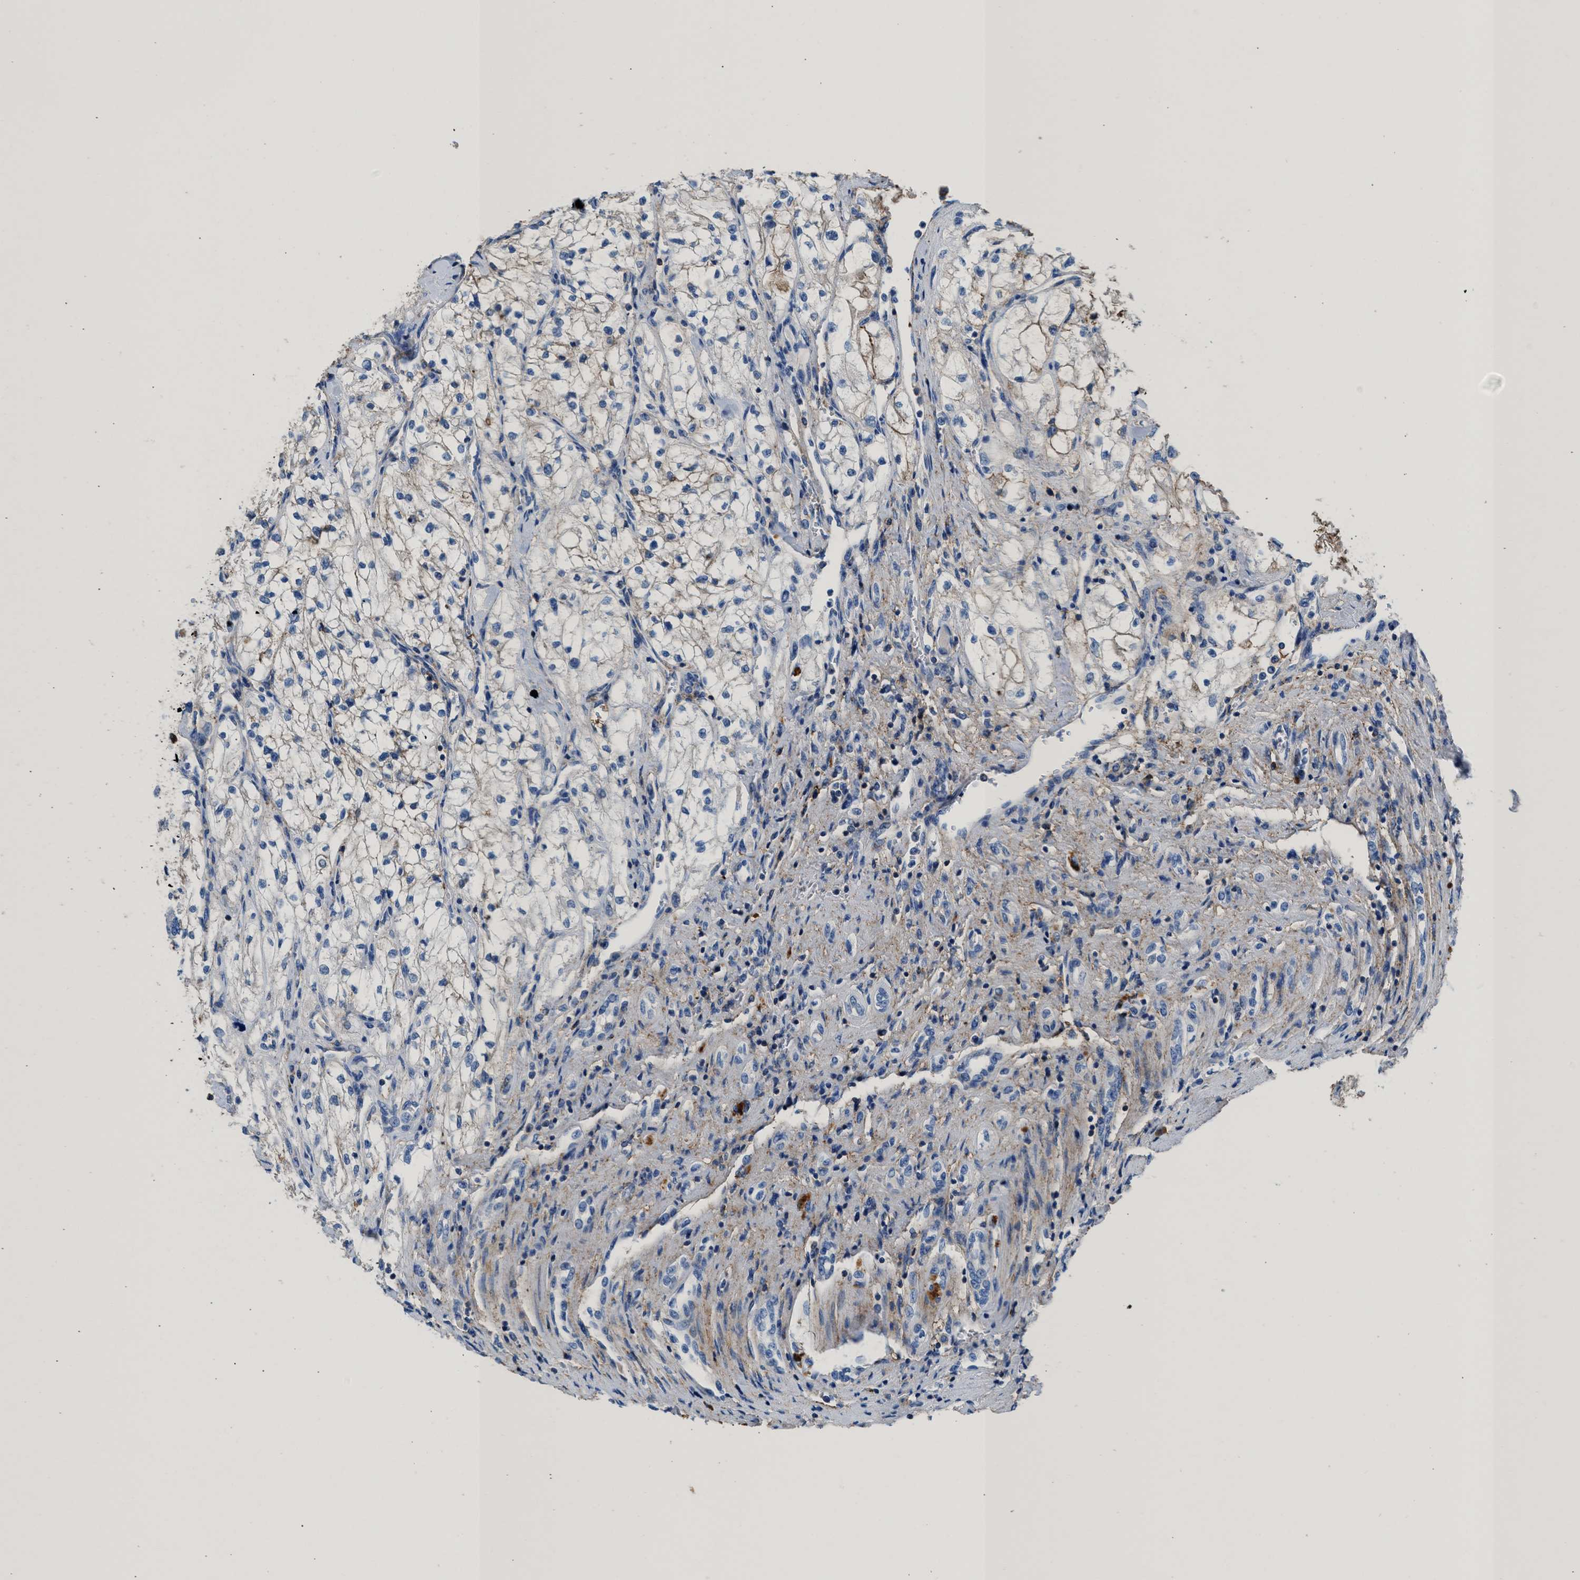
{"staining": {"intensity": "moderate", "quantity": "<25%", "location": "cytoplasmic/membranous"}, "tissue": "renal cancer", "cell_type": "Tumor cells", "image_type": "cancer", "snomed": [{"axis": "morphology", "description": "Adenocarcinoma, NOS"}, {"axis": "topography", "description": "Kidney"}], "caption": "DAB immunohistochemical staining of human renal adenocarcinoma demonstrates moderate cytoplasmic/membranous protein positivity in about <25% of tumor cells.", "gene": "KCNQ4", "patient": {"sex": "female", "age": 70}}